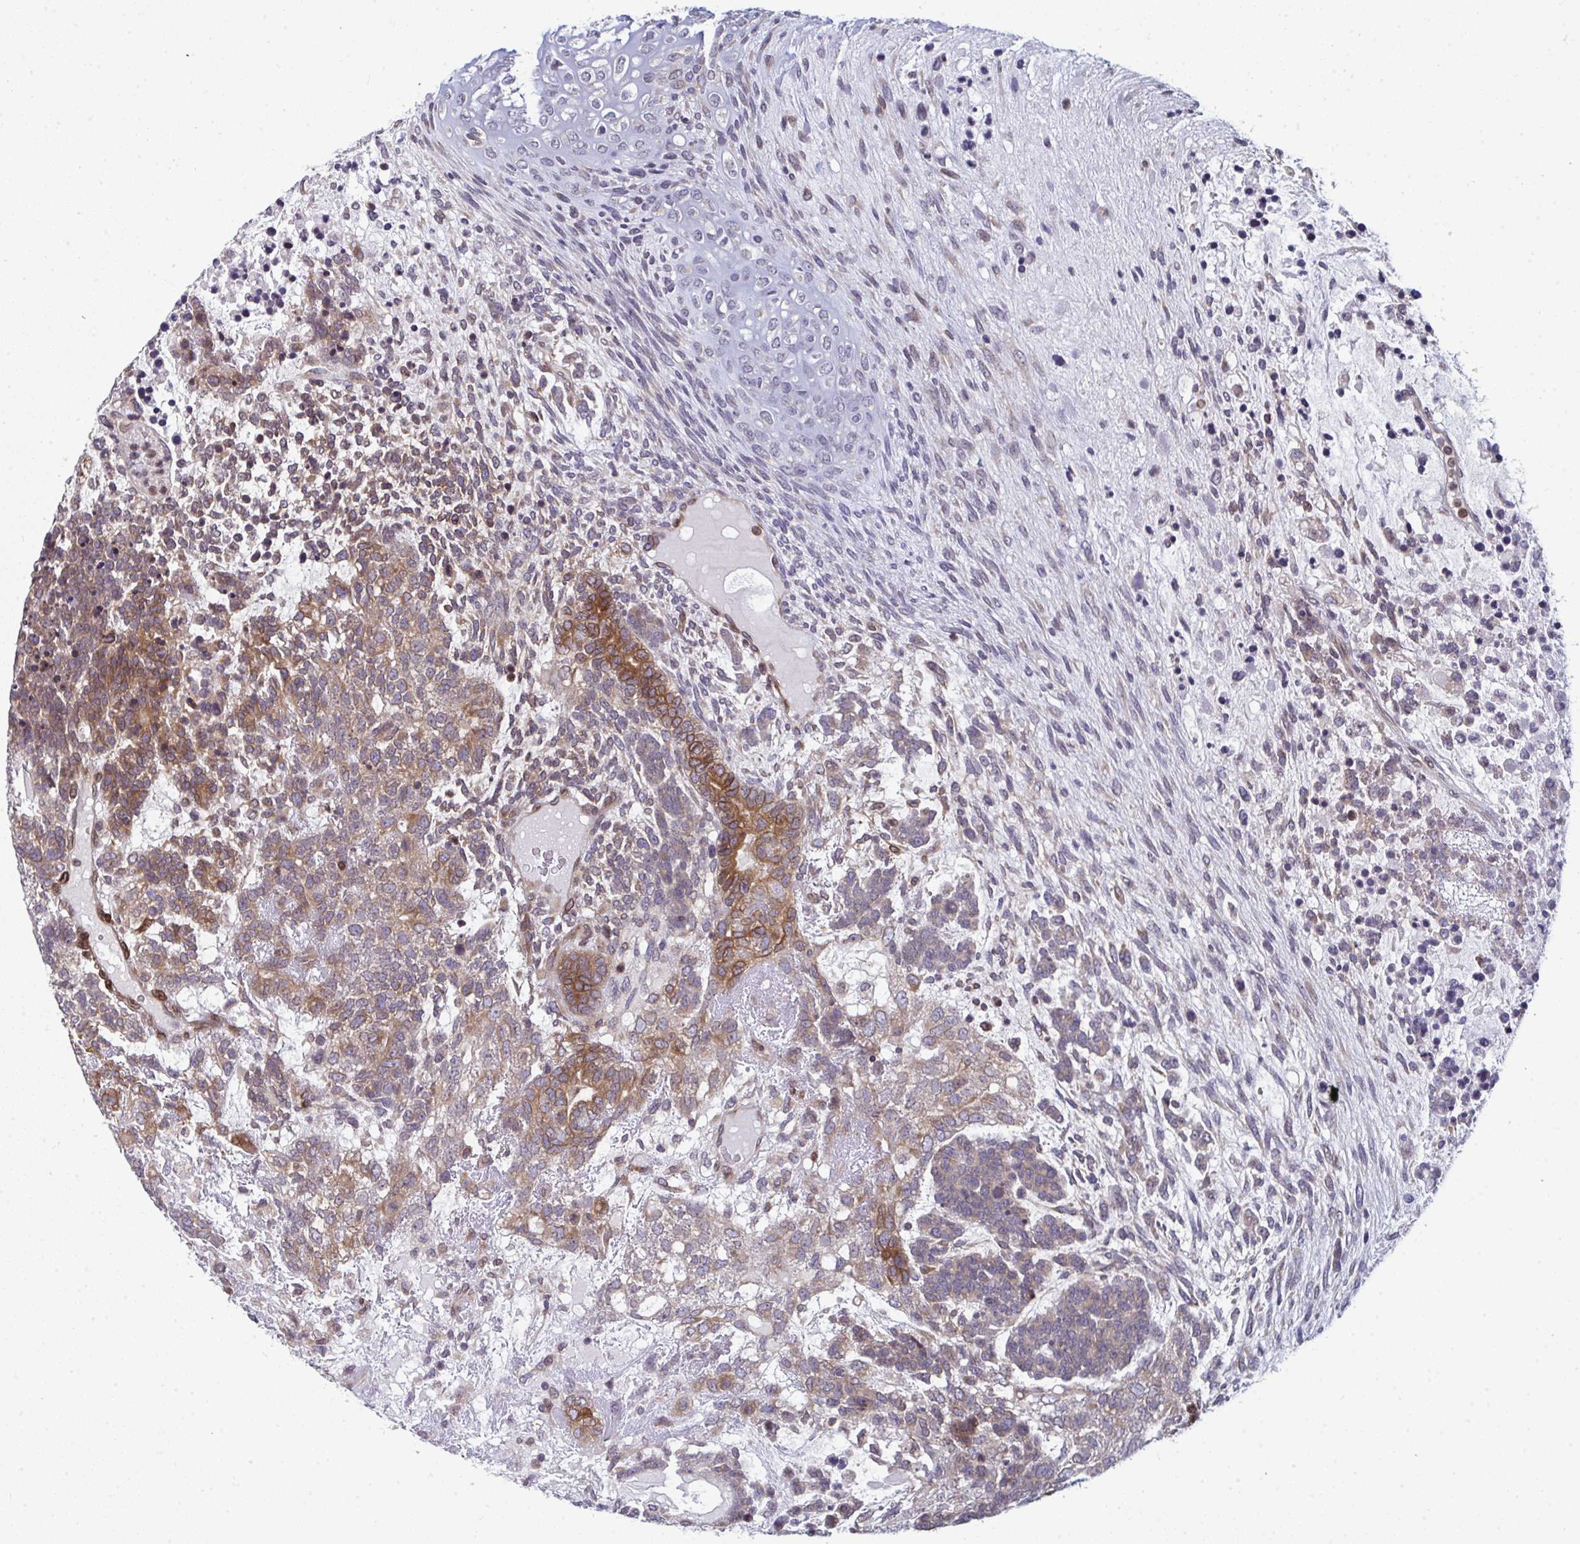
{"staining": {"intensity": "weak", "quantity": ">75%", "location": "cytoplasmic/membranous"}, "tissue": "testis cancer", "cell_type": "Tumor cells", "image_type": "cancer", "snomed": [{"axis": "morphology", "description": "Carcinoma, Embryonal, NOS"}, {"axis": "topography", "description": "Testis"}], "caption": "Protein expression by immunohistochemistry shows weak cytoplasmic/membranous expression in approximately >75% of tumor cells in testis cancer.", "gene": "LYSMD4", "patient": {"sex": "male", "age": 23}}